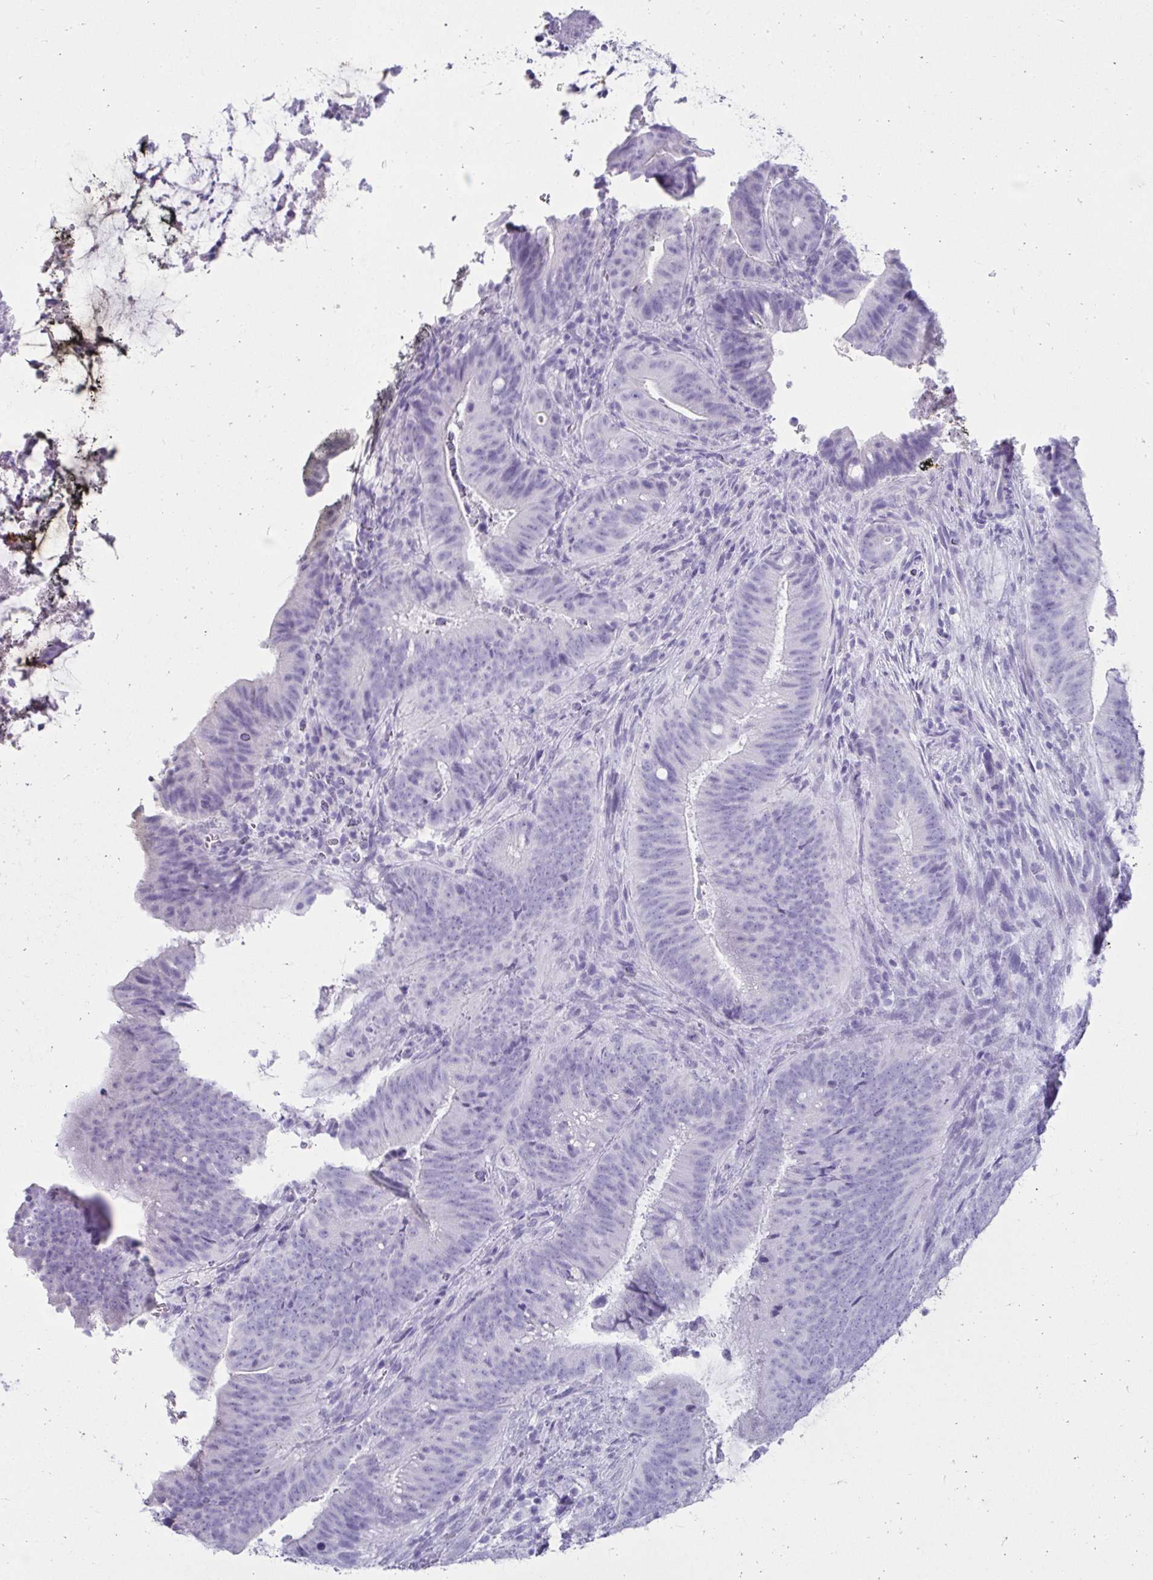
{"staining": {"intensity": "negative", "quantity": "none", "location": "none"}, "tissue": "colorectal cancer", "cell_type": "Tumor cells", "image_type": "cancer", "snomed": [{"axis": "morphology", "description": "Adenocarcinoma, NOS"}, {"axis": "topography", "description": "Colon"}], "caption": "The photomicrograph displays no significant expression in tumor cells of colorectal cancer. (DAB (3,3'-diaminobenzidine) immunohistochemistry visualized using brightfield microscopy, high magnification).", "gene": "ATP4B", "patient": {"sex": "female", "age": 43}}